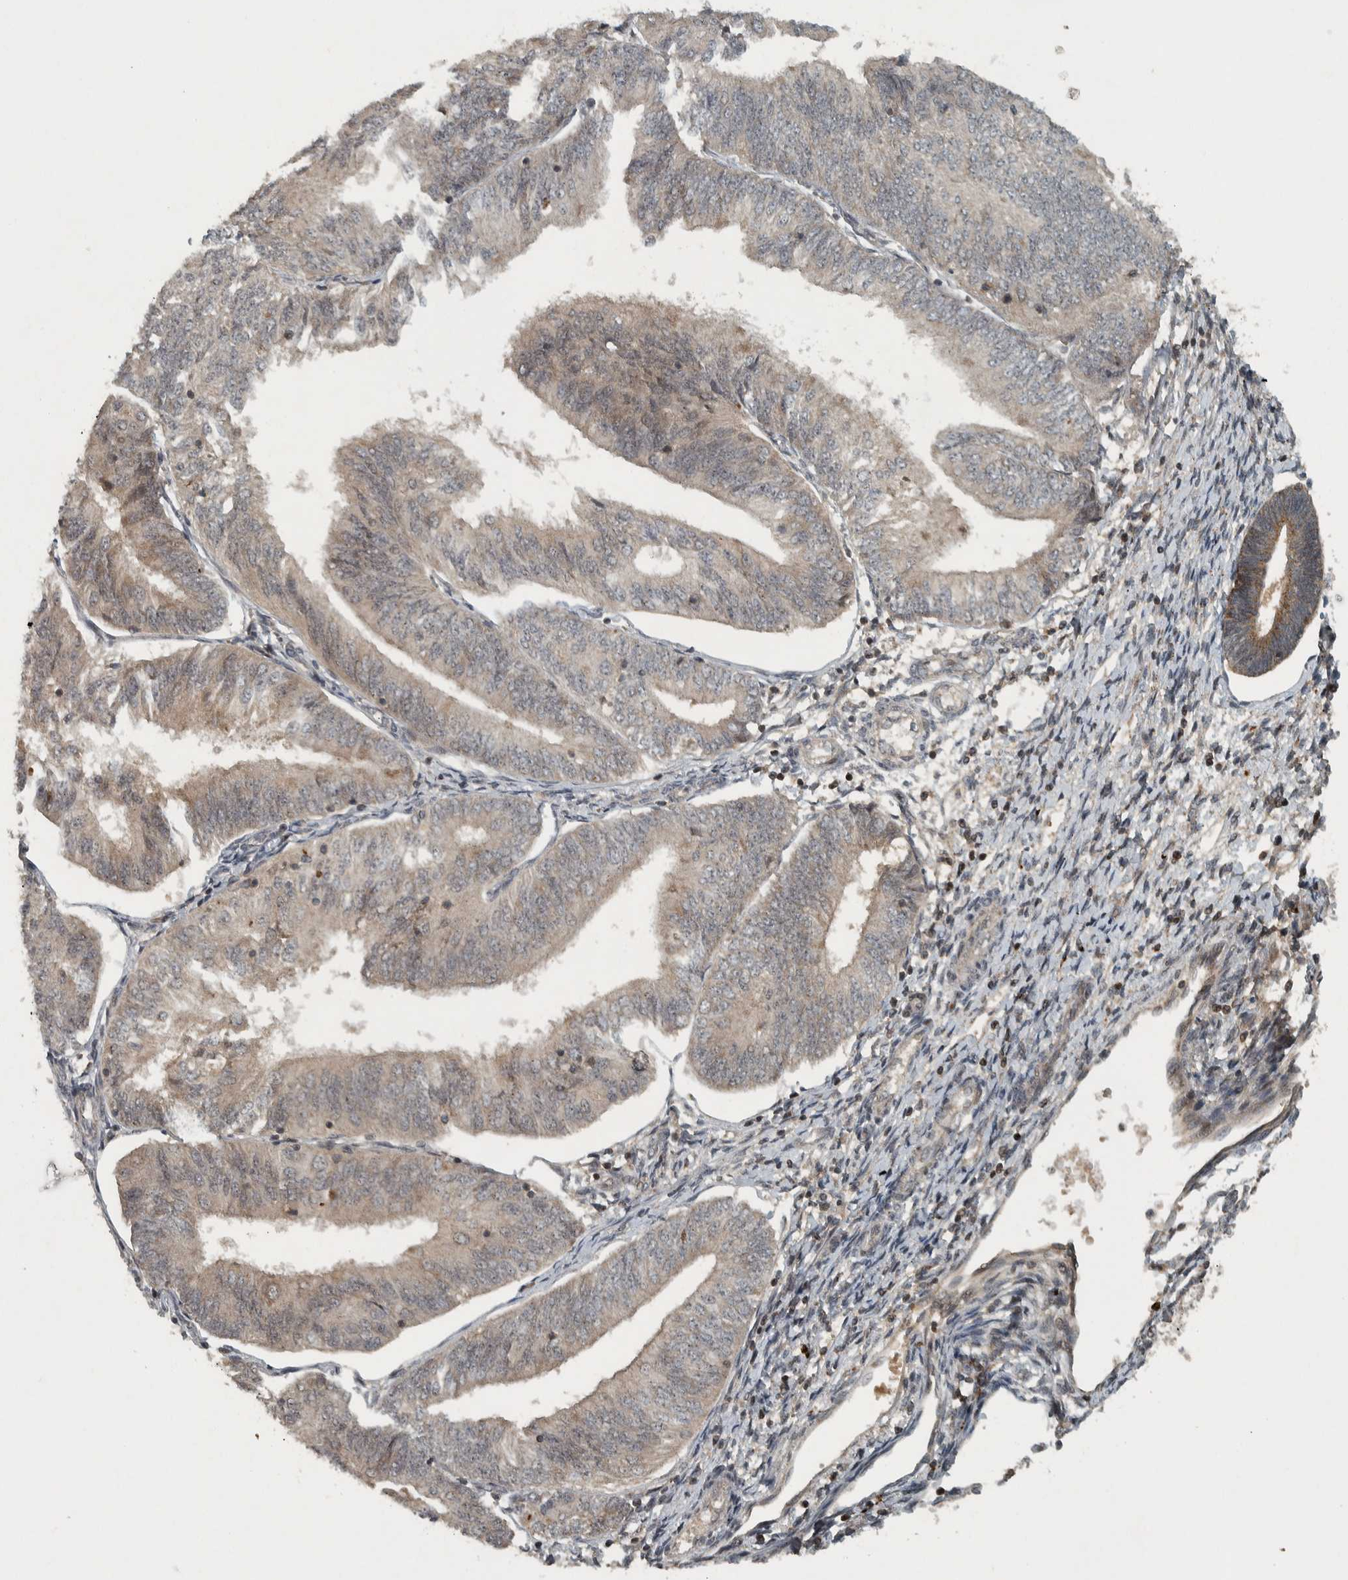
{"staining": {"intensity": "weak", "quantity": "25%-75%", "location": "cytoplasmic/membranous"}, "tissue": "endometrial cancer", "cell_type": "Tumor cells", "image_type": "cancer", "snomed": [{"axis": "morphology", "description": "Adenocarcinoma, NOS"}, {"axis": "topography", "description": "Endometrium"}], "caption": "About 25%-75% of tumor cells in endometrial adenocarcinoma demonstrate weak cytoplasmic/membranous protein staining as visualized by brown immunohistochemical staining.", "gene": "KIFAP3", "patient": {"sex": "female", "age": 58}}